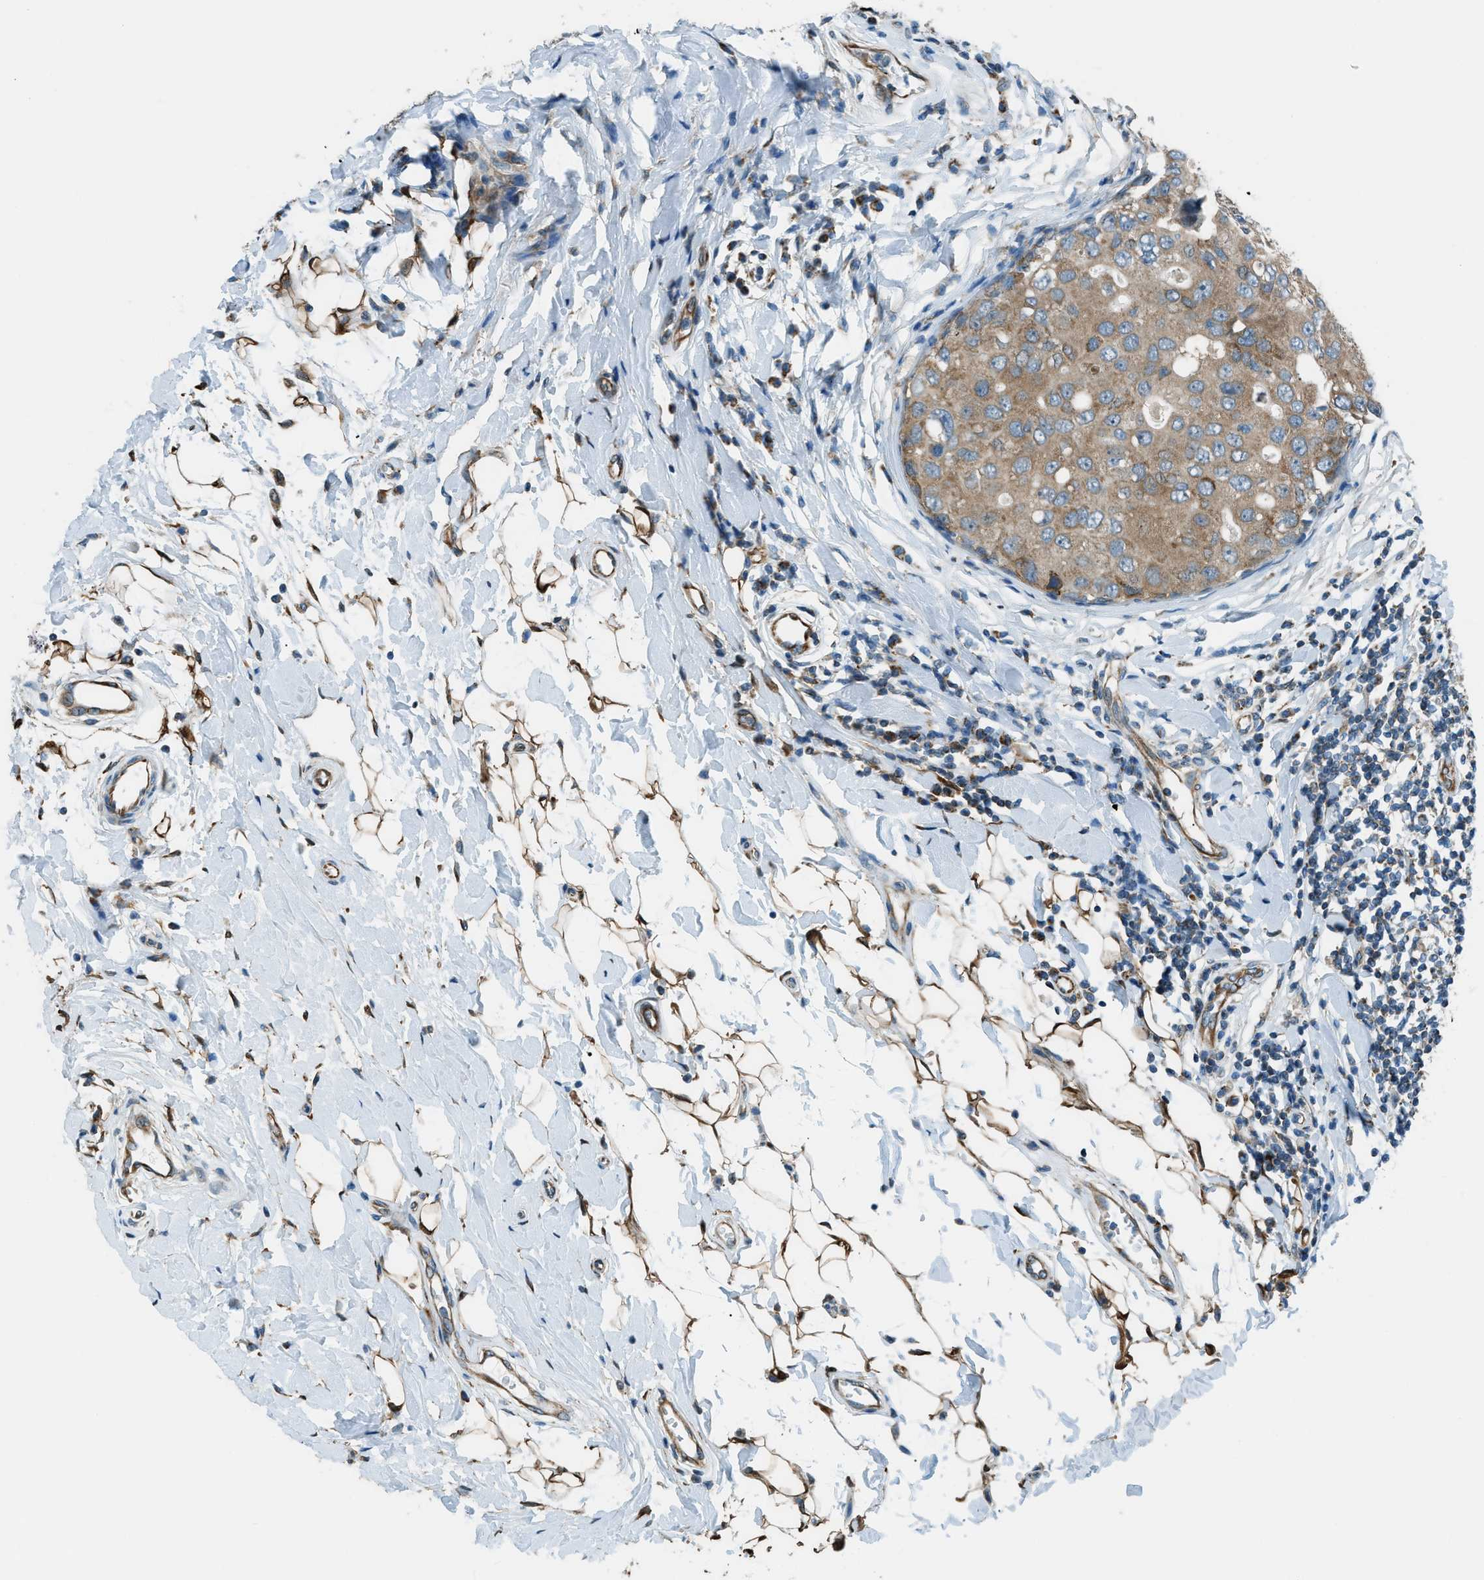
{"staining": {"intensity": "weak", "quantity": ">75%", "location": "cytoplasmic/membranous"}, "tissue": "breast cancer", "cell_type": "Tumor cells", "image_type": "cancer", "snomed": [{"axis": "morphology", "description": "Duct carcinoma"}, {"axis": "topography", "description": "Breast"}], "caption": "Immunohistochemistry micrograph of neoplastic tissue: breast cancer stained using immunohistochemistry displays low levels of weak protein expression localized specifically in the cytoplasmic/membranous of tumor cells, appearing as a cytoplasmic/membranous brown color.", "gene": "PIGG", "patient": {"sex": "female", "age": 27}}